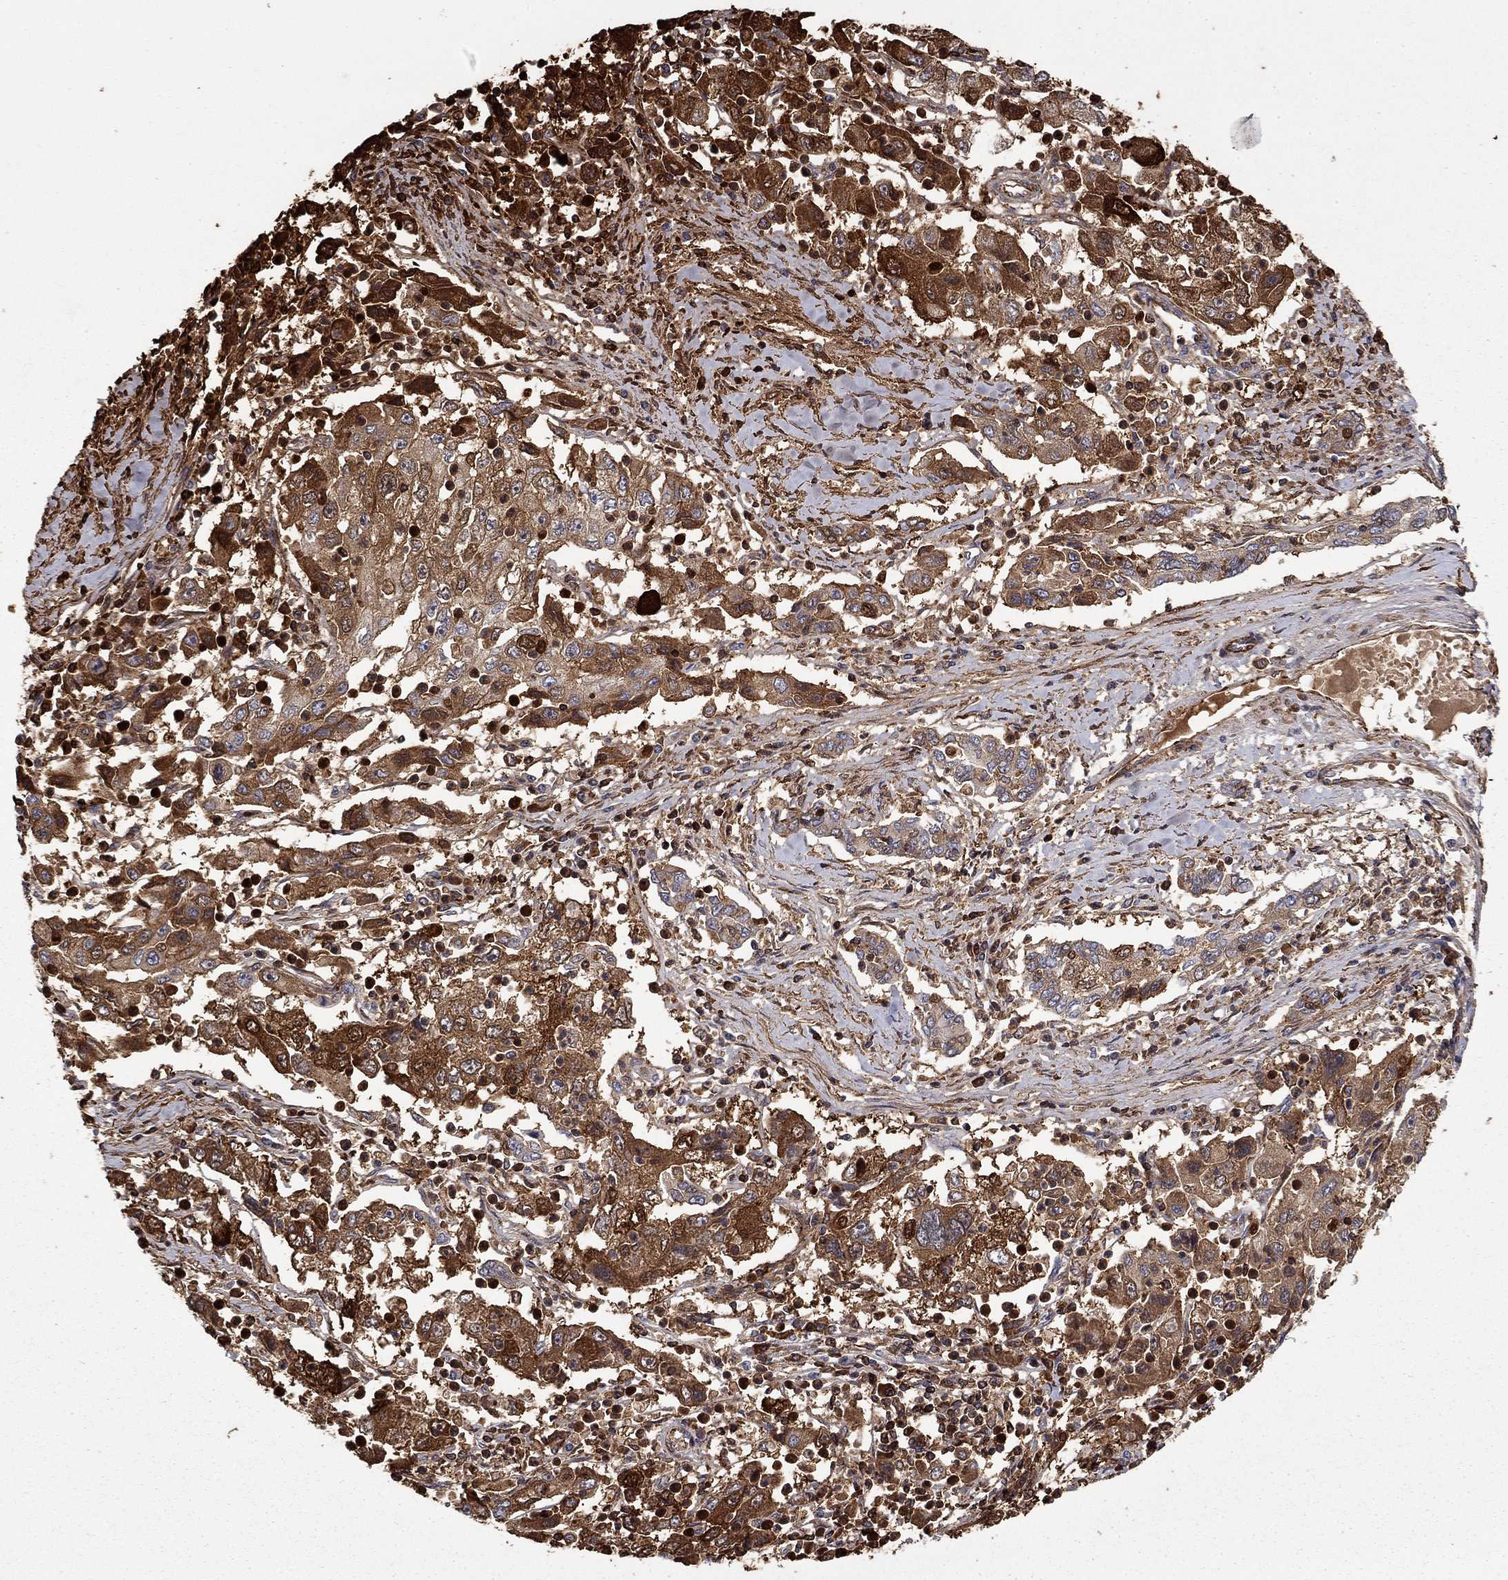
{"staining": {"intensity": "moderate", "quantity": "25%-75%", "location": "cytoplasmic/membranous"}, "tissue": "cervical cancer", "cell_type": "Tumor cells", "image_type": "cancer", "snomed": [{"axis": "morphology", "description": "Squamous cell carcinoma, NOS"}, {"axis": "topography", "description": "Cervix"}], "caption": "Immunohistochemistry (IHC) (DAB (3,3'-diaminobenzidine)) staining of cervical cancer (squamous cell carcinoma) demonstrates moderate cytoplasmic/membranous protein positivity in about 25%-75% of tumor cells.", "gene": "ADM", "patient": {"sex": "female", "age": 36}}